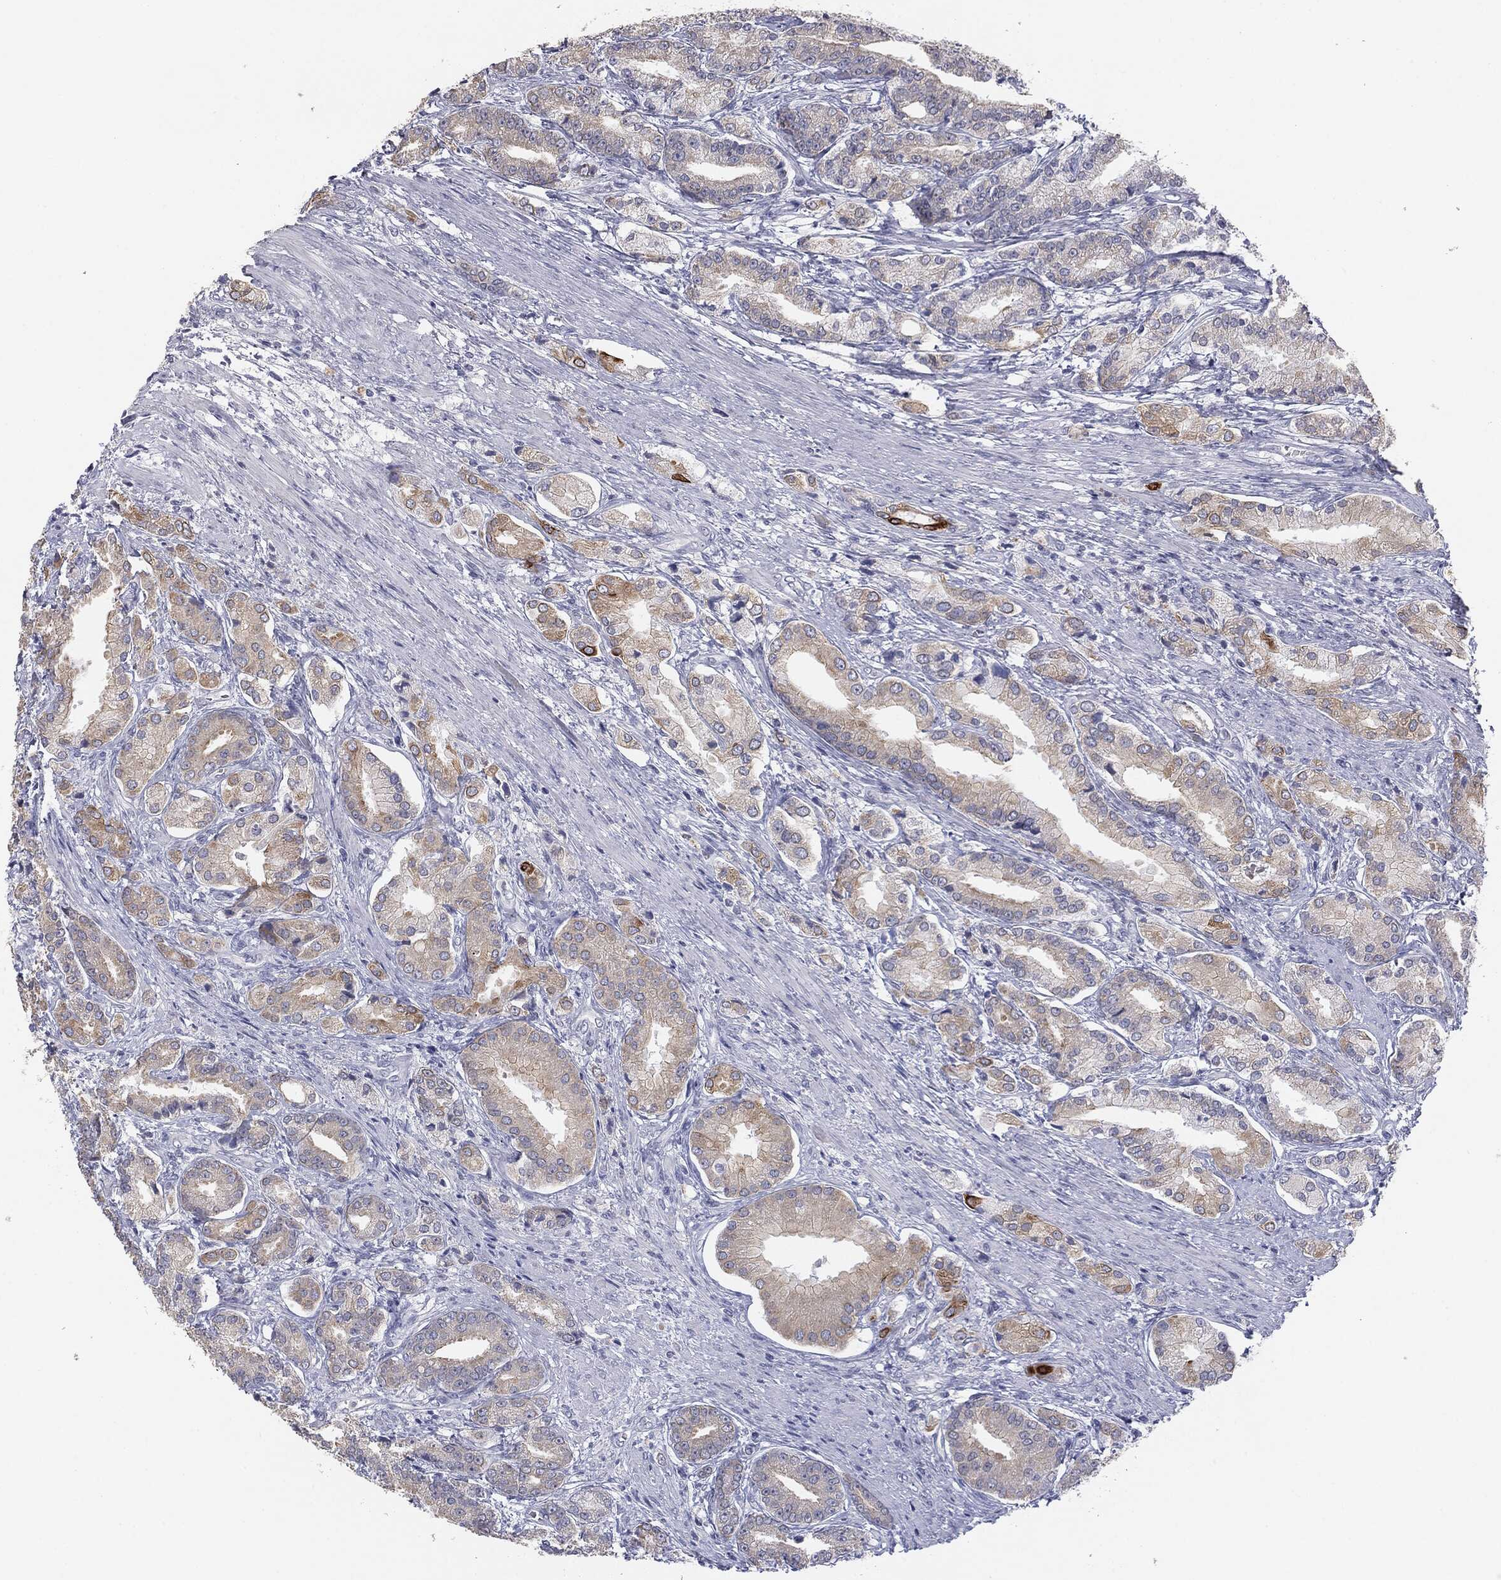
{"staining": {"intensity": "weak", "quantity": "25%-75%", "location": "cytoplasmic/membranous"}, "tissue": "prostate cancer", "cell_type": "Tumor cells", "image_type": "cancer", "snomed": [{"axis": "morphology", "description": "Adenocarcinoma, High grade"}, {"axis": "topography", "description": "Prostate and seminal vesicle, NOS"}], "caption": "Protein expression analysis of adenocarcinoma (high-grade) (prostate) reveals weak cytoplasmic/membranous positivity in approximately 25%-75% of tumor cells. Using DAB (3,3'-diaminobenzidine) (brown) and hematoxylin (blue) stains, captured at high magnification using brightfield microscopy.", "gene": "MUC1", "patient": {"sex": "male", "age": 61}}